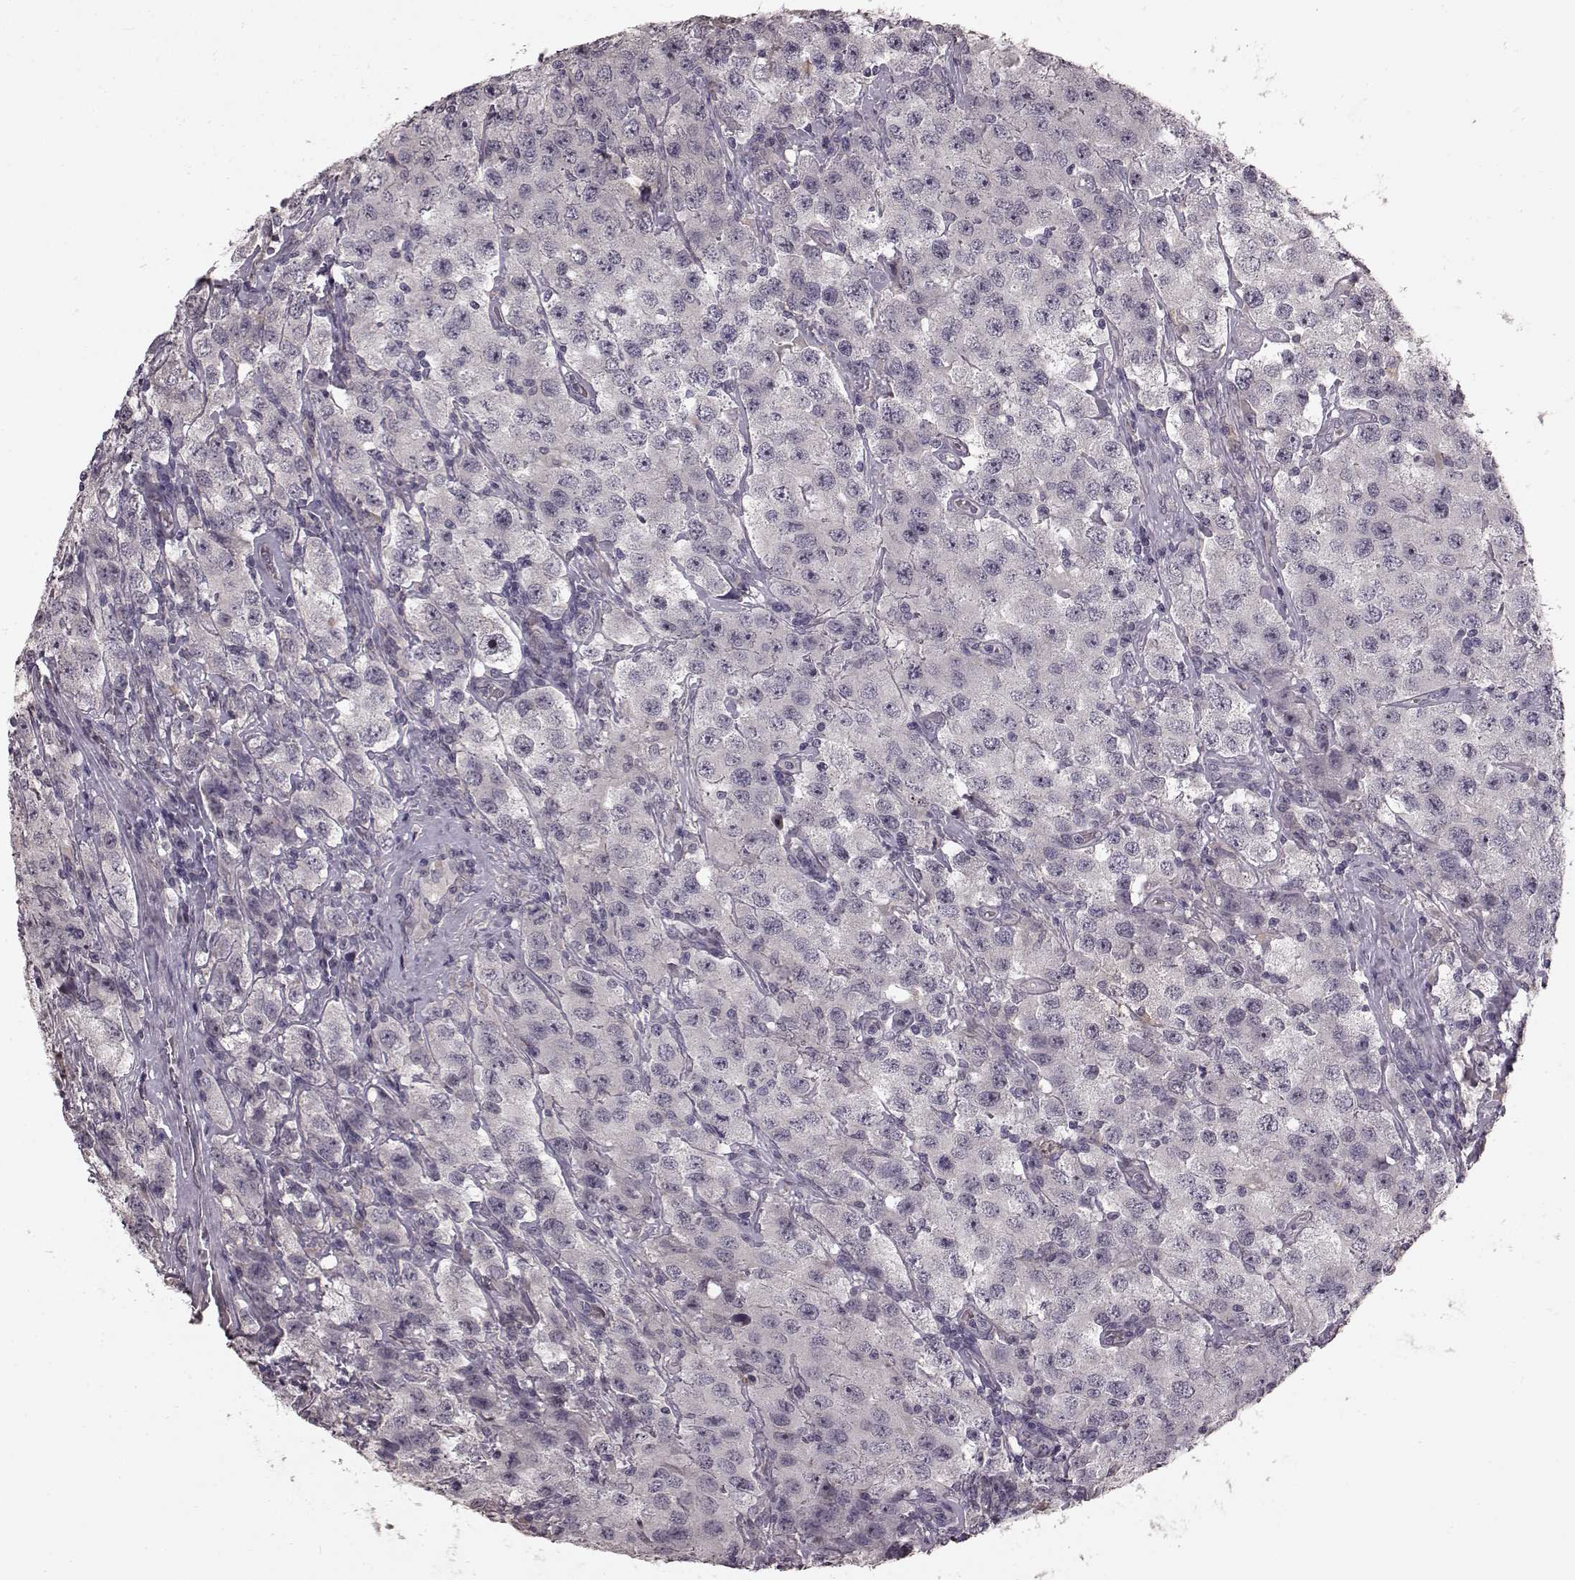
{"staining": {"intensity": "negative", "quantity": "none", "location": "none"}, "tissue": "testis cancer", "cell_type": "Tumor cells", "image_type": "cancer", "snomed": [{"axis": "morphology", "description": "Seminoma, NOS"}, {"axis": "topography", "description": "Testis"}], "caption": "Photomicrograph shows no protein expression in tumor cells of seminoma (testis) tissue.", "gene": "SLC22A18", "patient": {"sex": "male", "age": 52}}